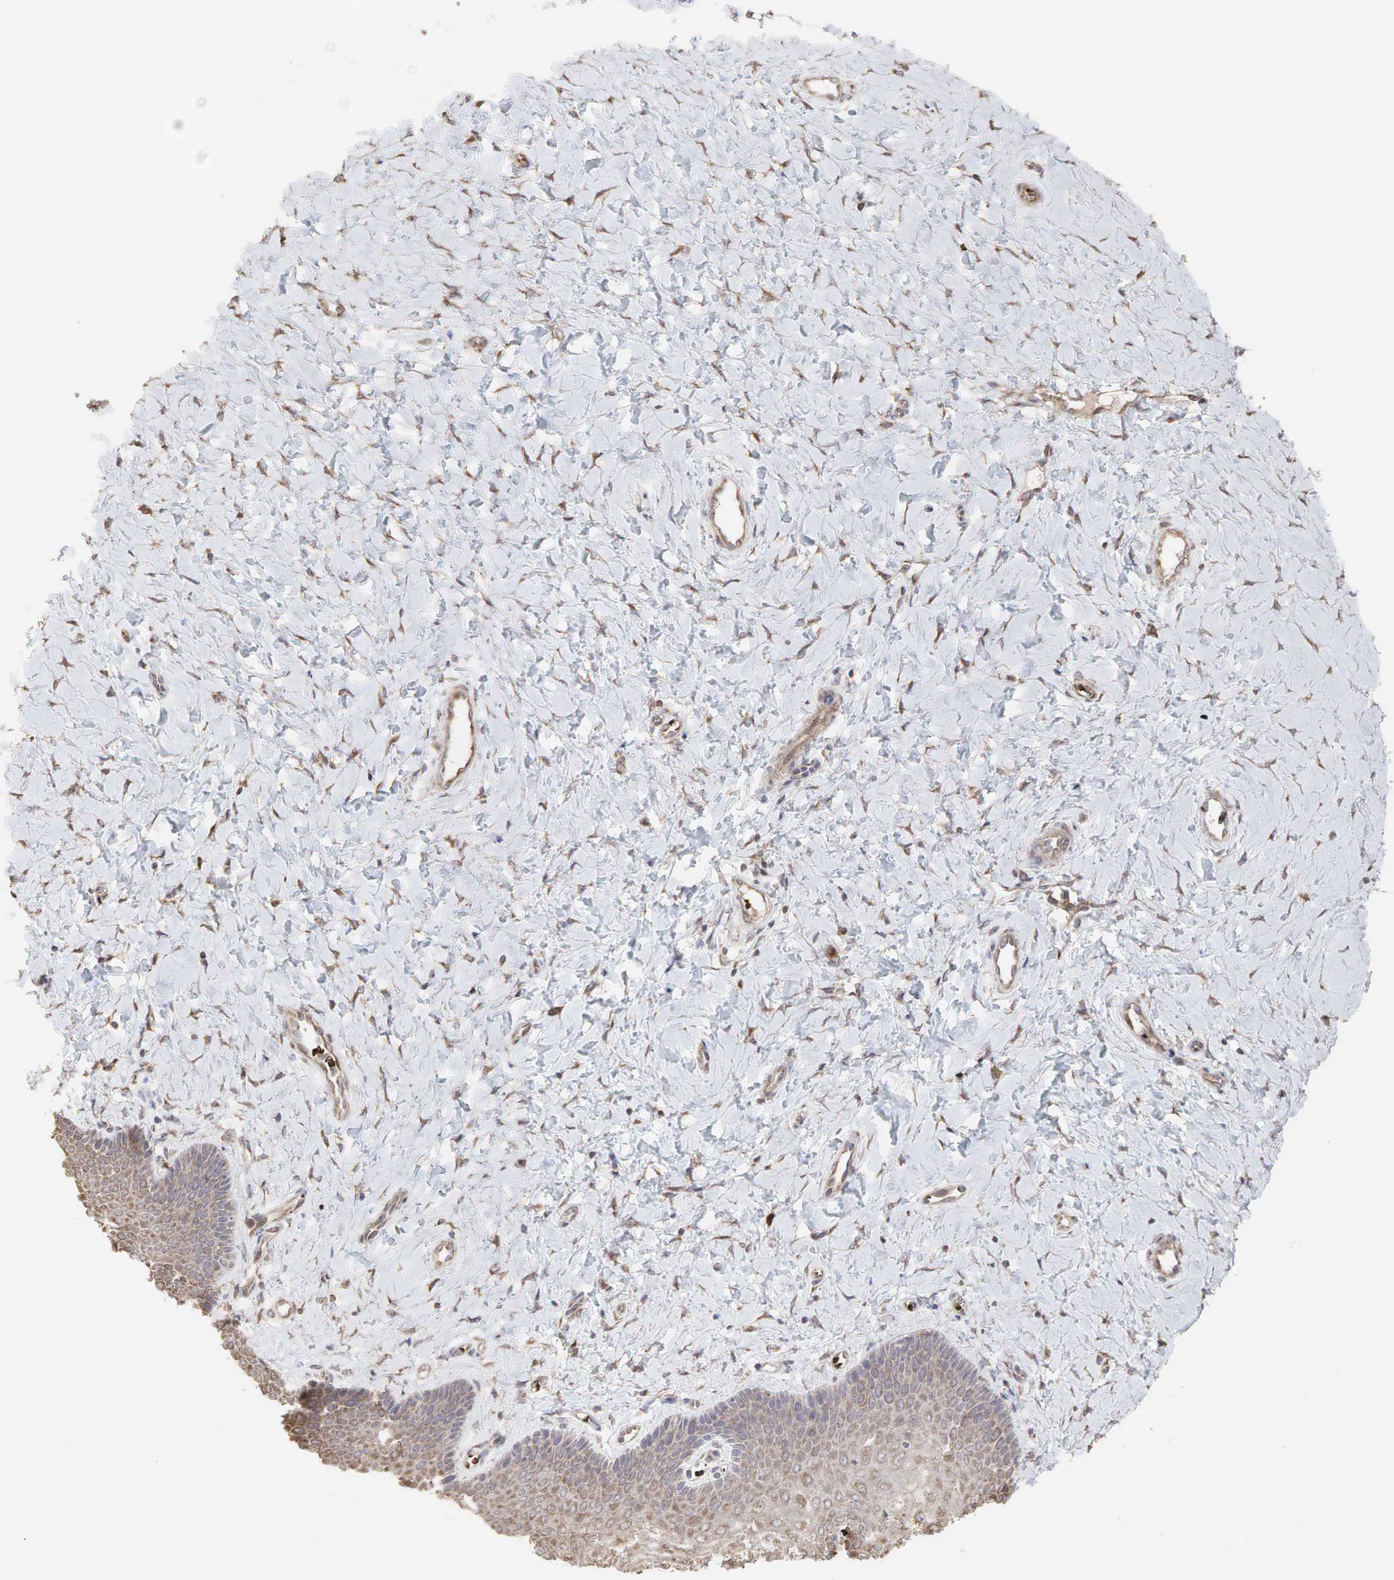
{"staining": {"intensity": "weak", "quantity": ">75%", "location": "cytoplasmic/membranous"}, "tissue": "vagina", "cell_type": "Squamous epithelial cells", "image_type": "normal", "snomed": [{"axis": "morphology", "description": "Normal tissue, NOS"}, {"axis": "topography", "description": "Vagina"}], "caption": "Squamous epithelial cells reveal low levels of weak cytoplasmic/membranous positivity in approximately >75% of cells in normal human vagina. The staining was performed using DAB (3,3'-diaminobenzidine), with brown indicating positive protein expression. Nuclei are stained blue with hematoxylin.", "gene": "PABPC5", "patient": {"sex": "female", "age": 68}}